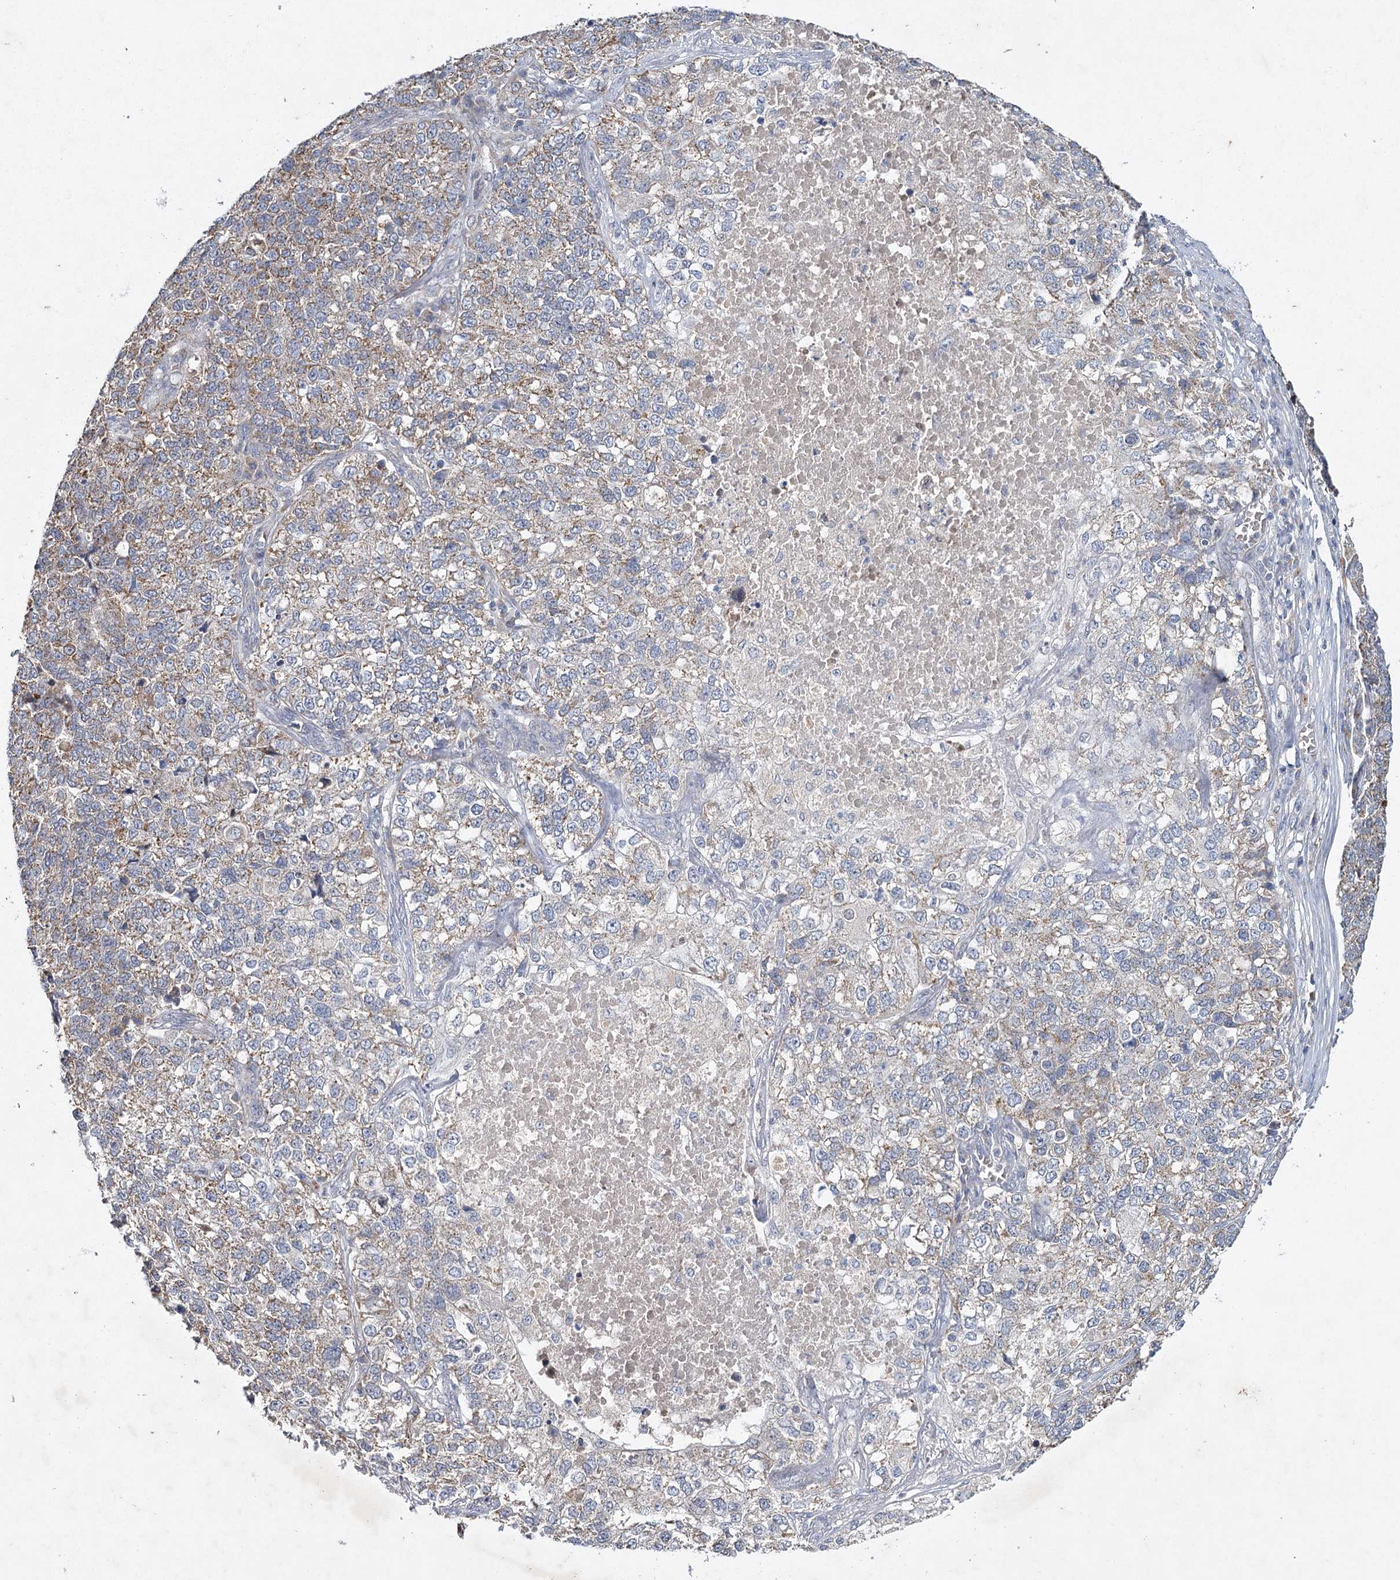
{"staining": {"intensity": "moderate", "quantity": ">75%", "location": "cytoplasmic/membranous"}, "tissue": "lung cancer", "cell_type": "Tumor cells", "image_type": "cancer", "snomed": [{"axis": "morphology", "description": "Adenocarcinoma, NOS"}, {"axis": "topography", "description": "Lung"}], "caption": "High-power microscopy captured an immunohistochemistry image of adenocarcinoma (lung), revealing moderate cytoplasmic/membranous expression in about >75% of tumor cells.", "gene": "MRPL44", "patient": {"sex": "male", "age": 49}}